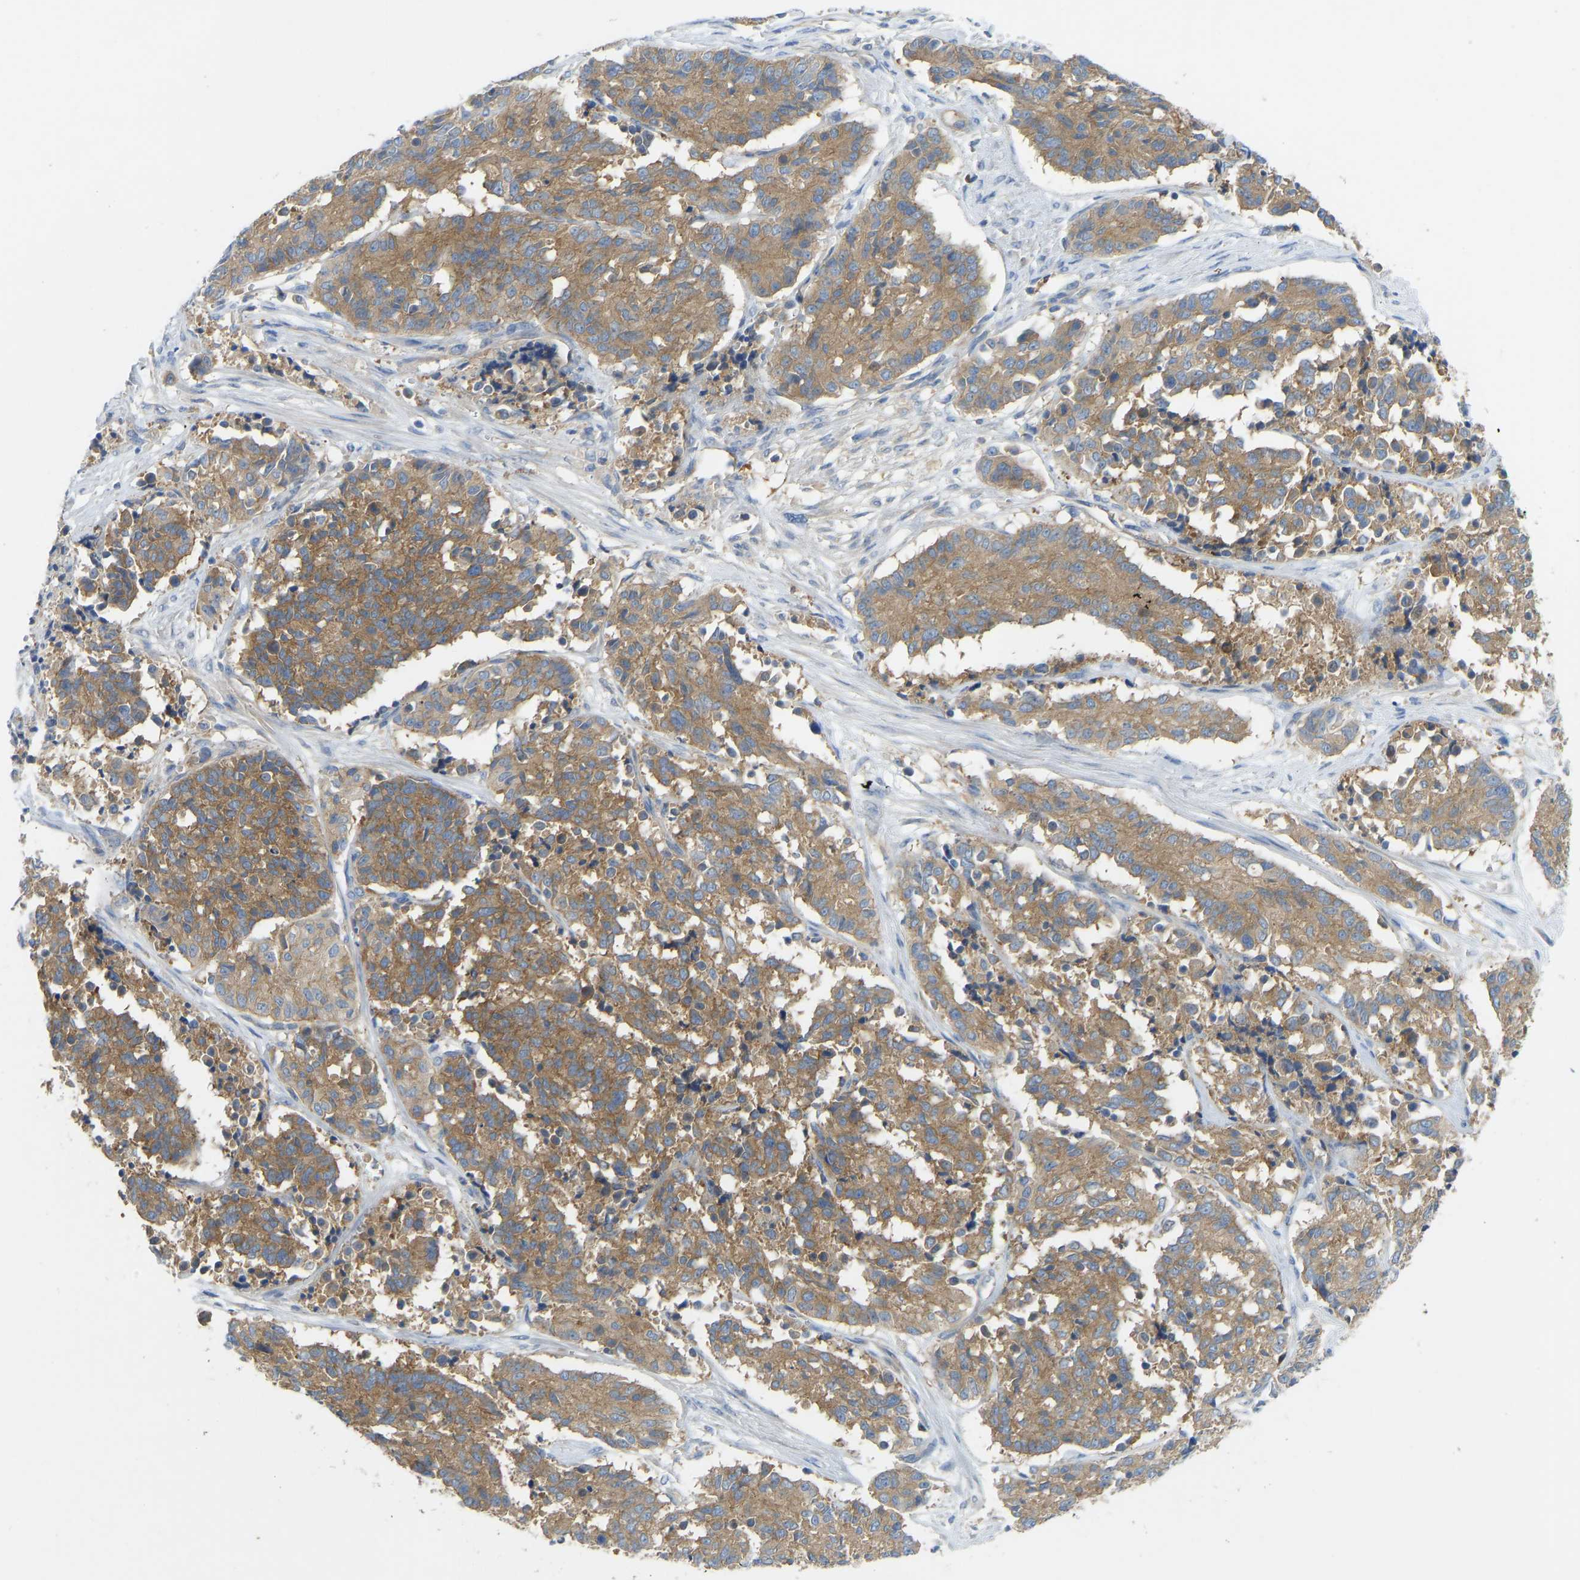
{"staining": {"intensity": "moderate", "quantity": ">75%", "location": "cytoplasmic/membranous"}, "tissue": "cervical cancer", "cell_type": "Tumor cells", "image_type": "cancer", "snomed": [{"axis": "morphology", "description": "Squamous cell carcinoma, NOS"}, {"axis": "topography", "description": "Cervix"}], "caption": "Cervical cancer stained with immunohistochemistry shows moderate cytoplasmic/membranous staining in about >75% of tumor cells. (Brightfield microscopy of DAB IHC at high magnification).", "gene": "PPP3CA", "patient": {"sex": "female", "age": 35}}